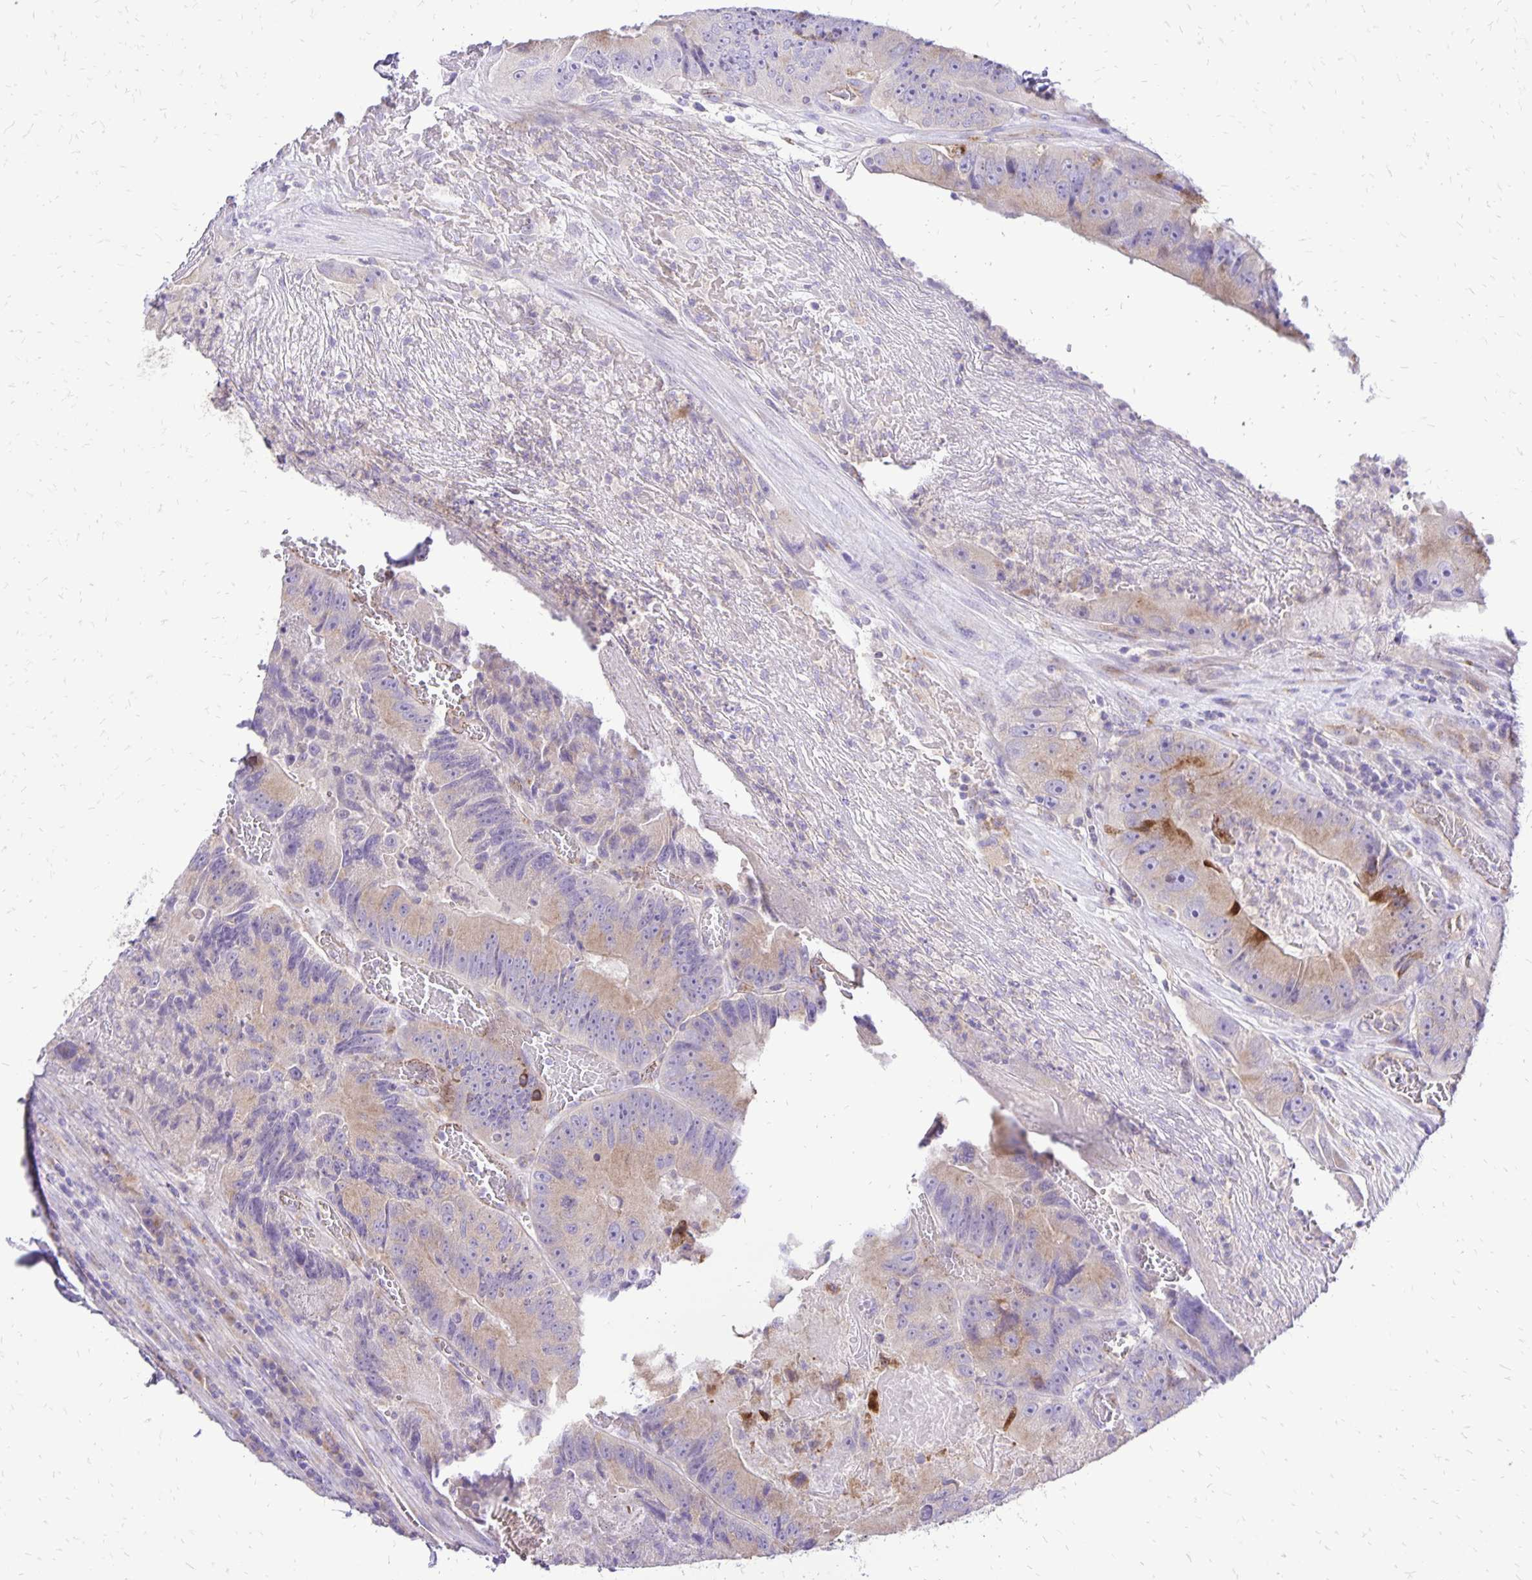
{"staining": {"intensity": "moderate", "quantity": ">75%", "location": "cytoplasmic/membranous"}, "tissue": "colorectal cancer", "cell_type": "Tumor cells", "image_type": "cancer", "snomed": [{"axis": "morphology", "description": "Adenocarcinoma, NOS"}, {"axis": "topography", "description": "Colon"}], "caption": "Colorectal cancer (adenocarcinoma) stained with DAB immunohistochemistry reveals medium levels of moderate cytoplasmic/membranous staining in approximately >75% of tumor cells.", "gene": "EIF5A", "patient": {"sex": "female", "age": 86}}